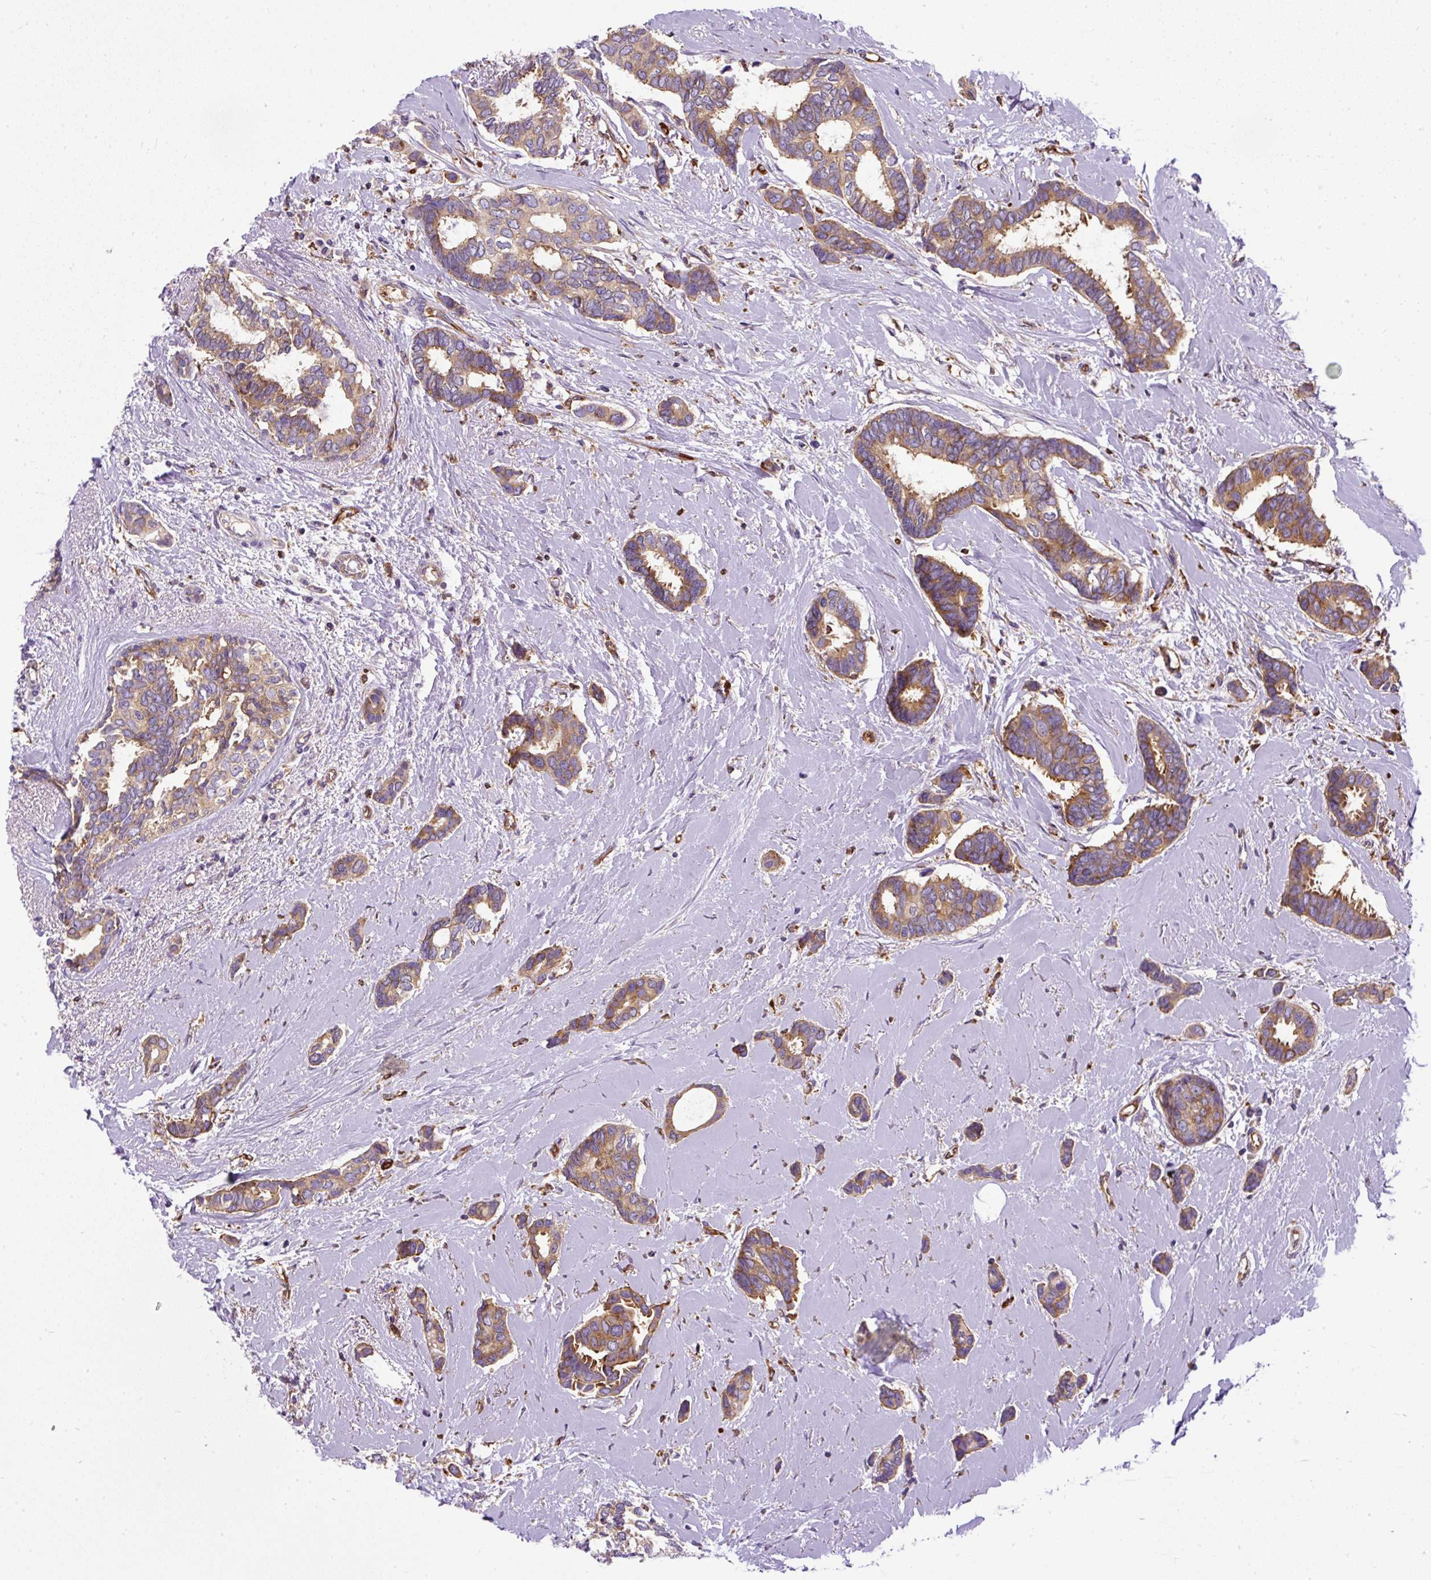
{"staining": {"intensity": "moderate", "quantity": ">75%", "location": "cytoplasmic/membranous"}, "tissue": "breast cancer", "cell_type": "Tumor cells", "image_type": "cancer", "snomed": [{"axis": "morphology", "description": "Duct carcinoma"}, {"axis": "topography", "description": "Breast"}], "caption": "Intraductal carcinoma (breast) tissue displays moderate cytoplasmic/membranous staining in about >75% of tumor cells, visualized by immunohistochemistry.", "gene": "MAP1S", "patient": {"sex": "female", "age": 73}}